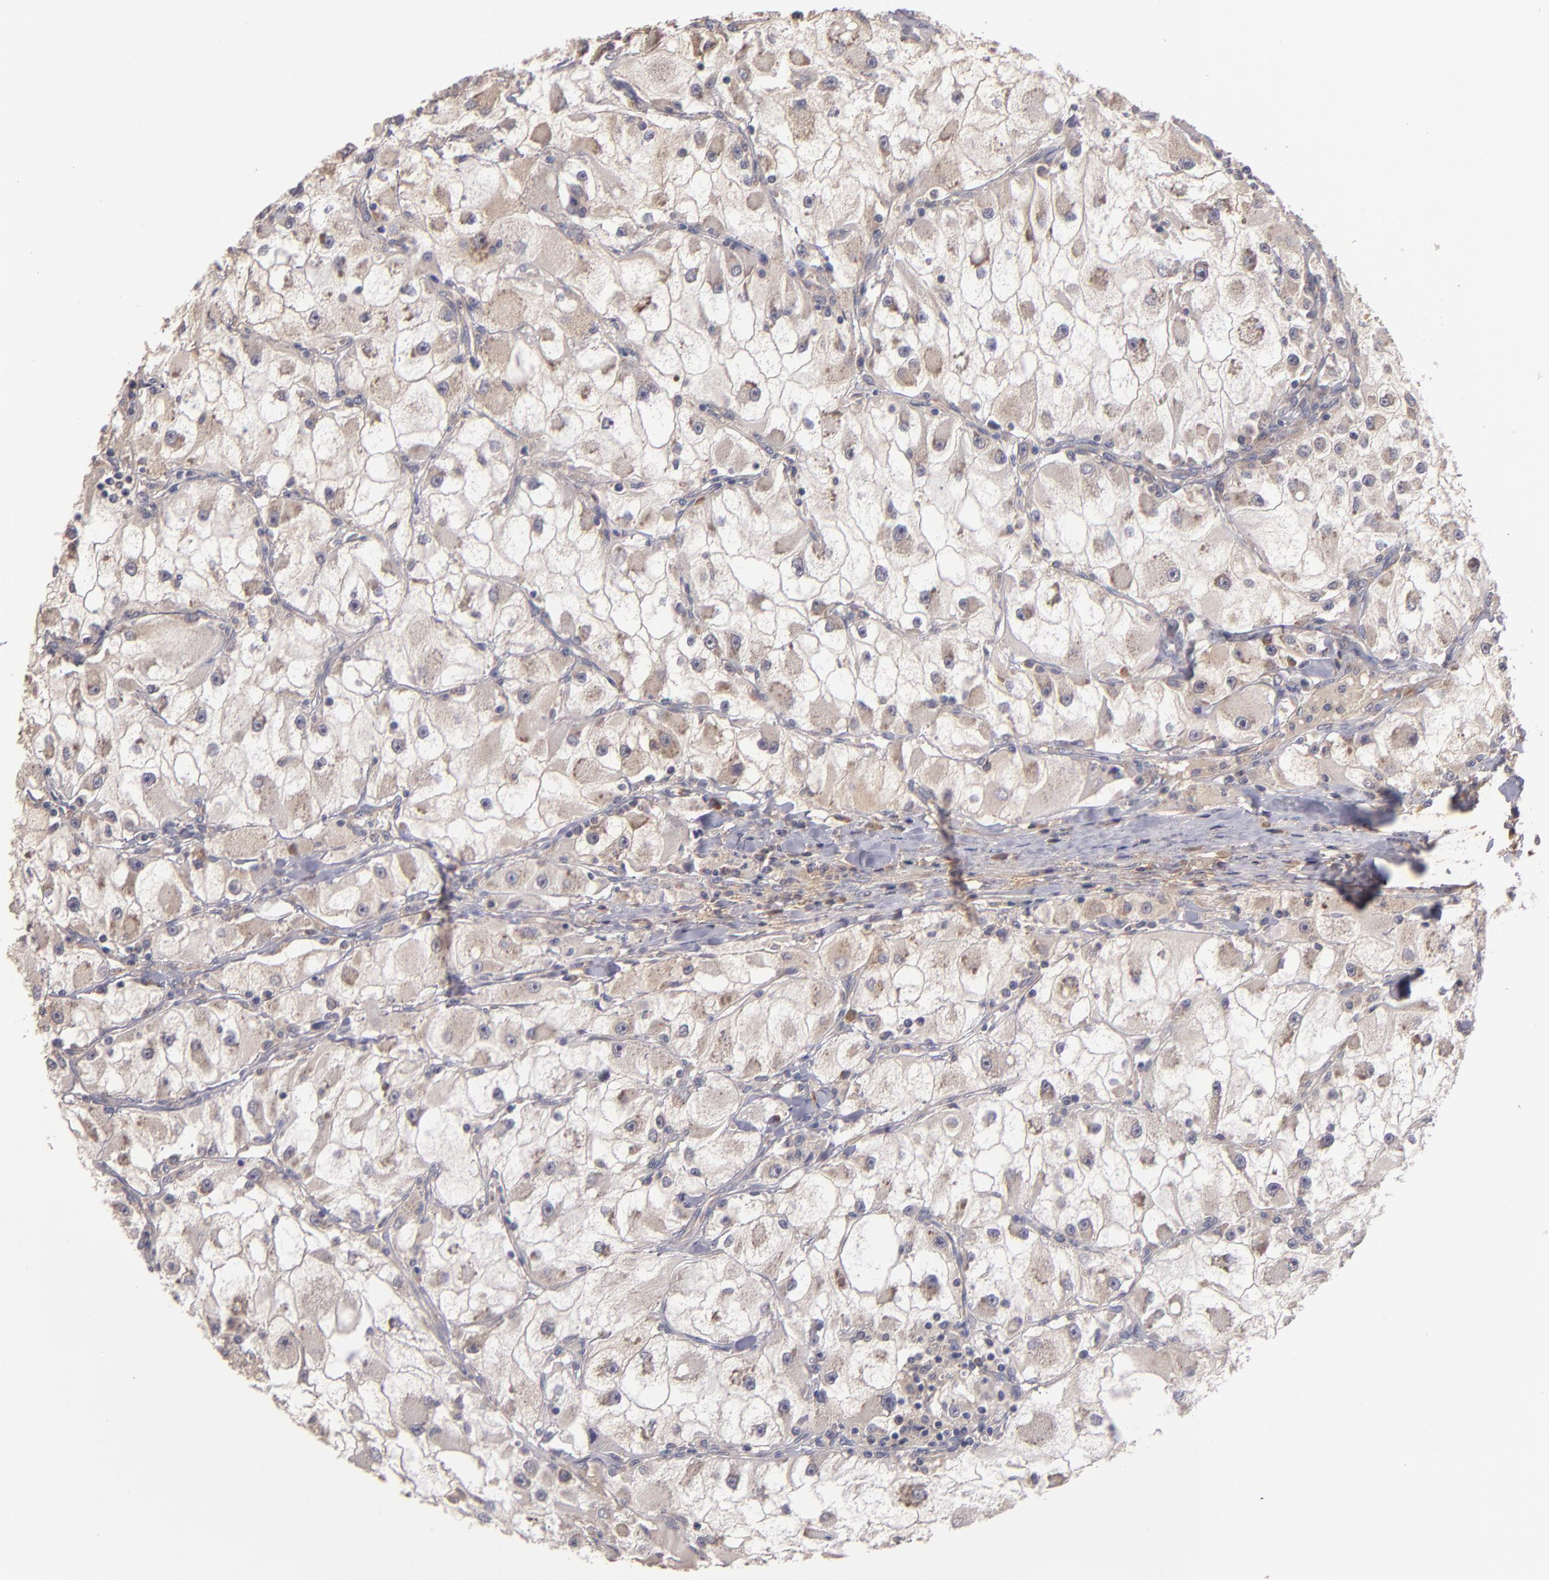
{"staining": {"intensity": "weak", "quantity": "<25%", "location": "cytoplasmic/membranous"}, "tissue": "renal cancer", "cell_type": "Tumor cells", "image_type": "cancer", "snomed": [{"axis": "morphology", "description": "Adenocarcinoma, NOS"}, {"axis": "topography", "description": "Kidney"}], "caption": "The image displays no significant expression in tumor cells of renal cancer. Brightfield microscopy of immunohistochemistry stained with DAB (3,3'-diaminobenzidine) (brown) and hematoxylin (blue), captured at high magnification.", "gene": "UPF3B", "patient": {"sex": "female", "age": 73}}